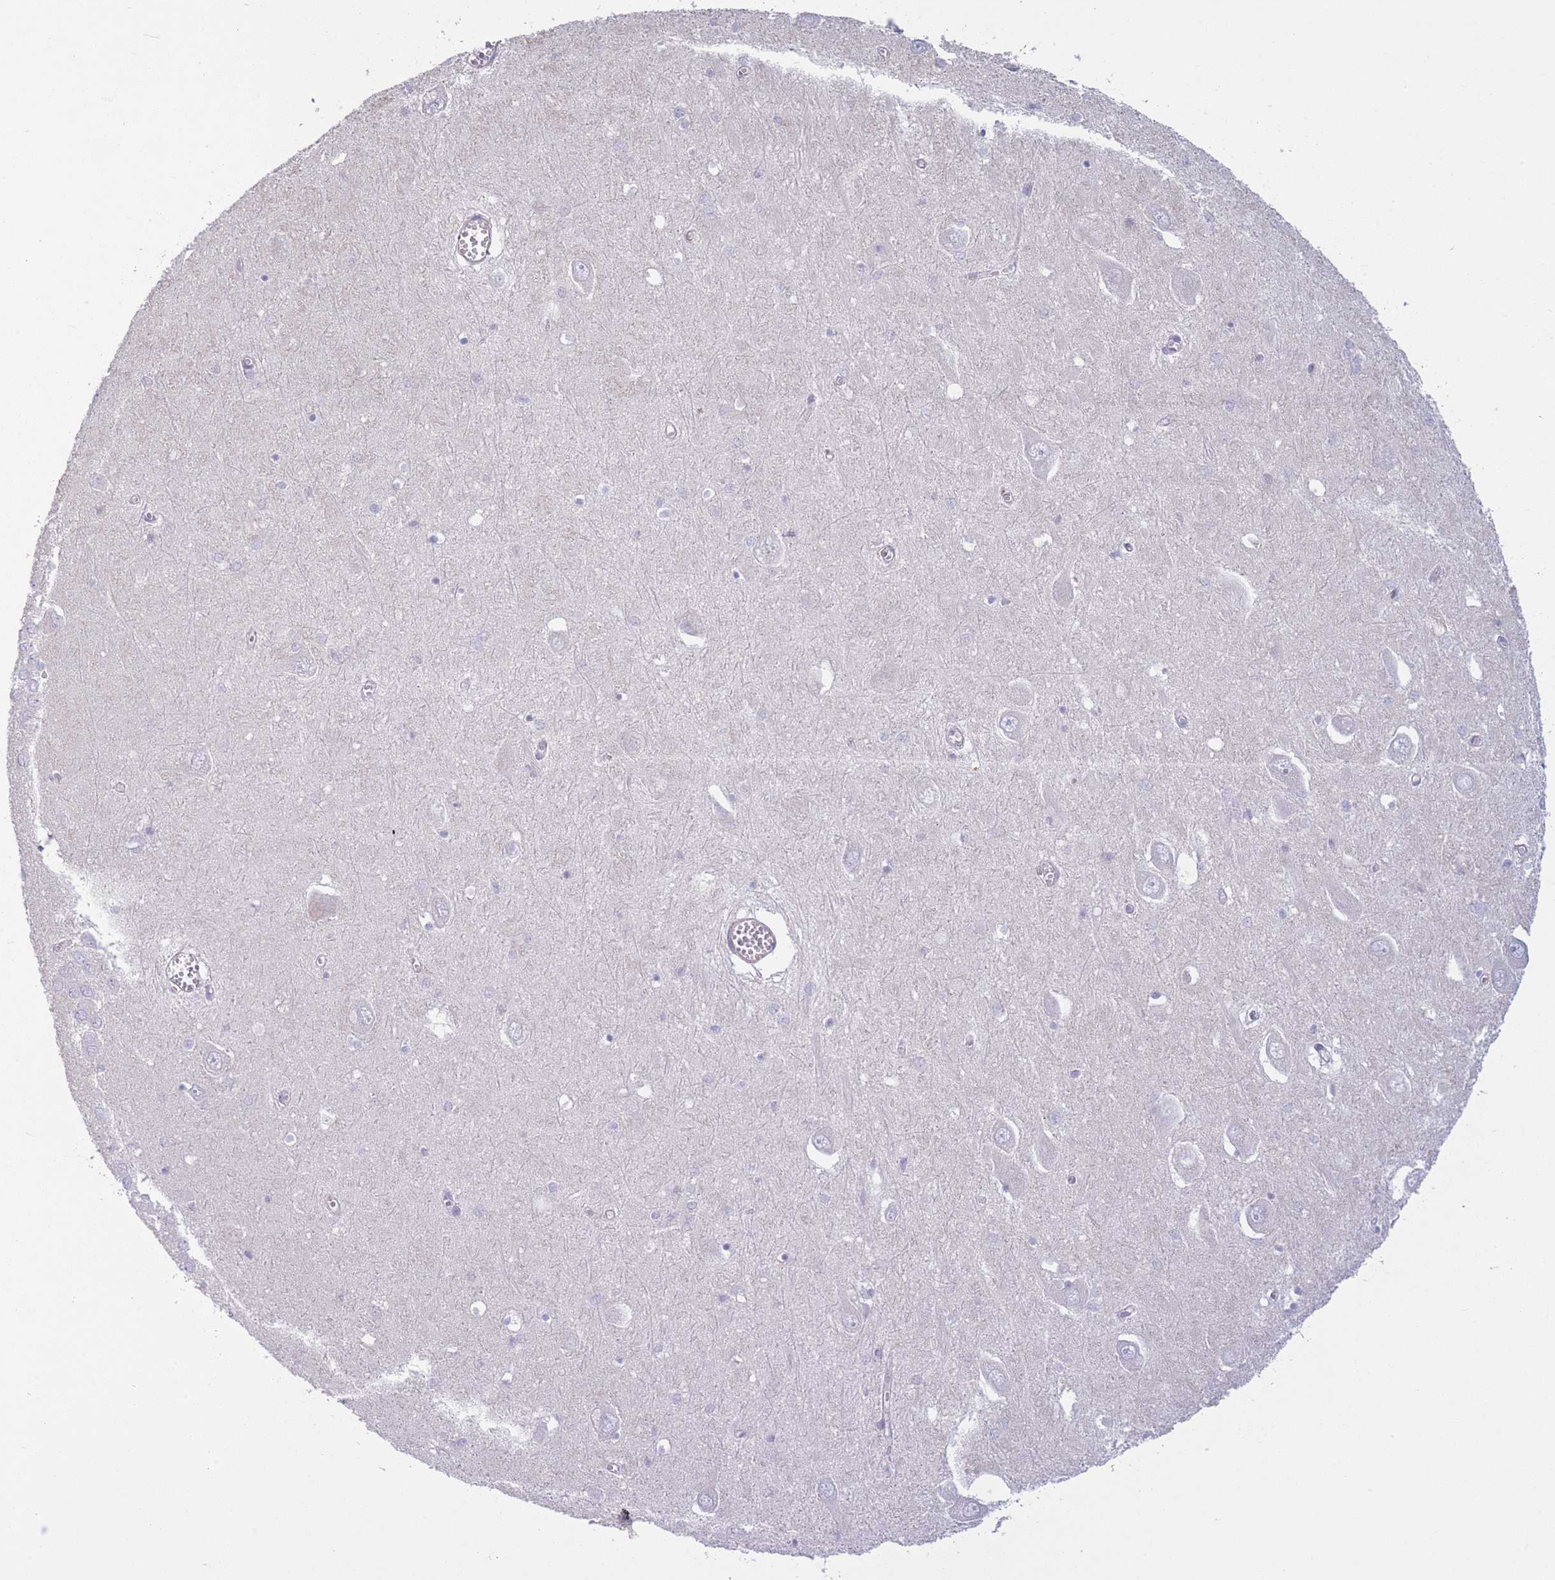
{"staining": {"intensity": "negative", "quantity": "none", "location": "none"}, "tissue": "hippocampus", "cell_type": "Glial cells", "image_type": "normal", "snomed": [{"axis": "morphology", "description": "Normal tissue, NOS"}, {"axis": "topography", "description": "Hippocampus"}], "caption": "Glial cells are negative for brown protein staining in normal hippocampus.", "gene": "PDHA1", "patient": {"sex": "male", "age": 70}}